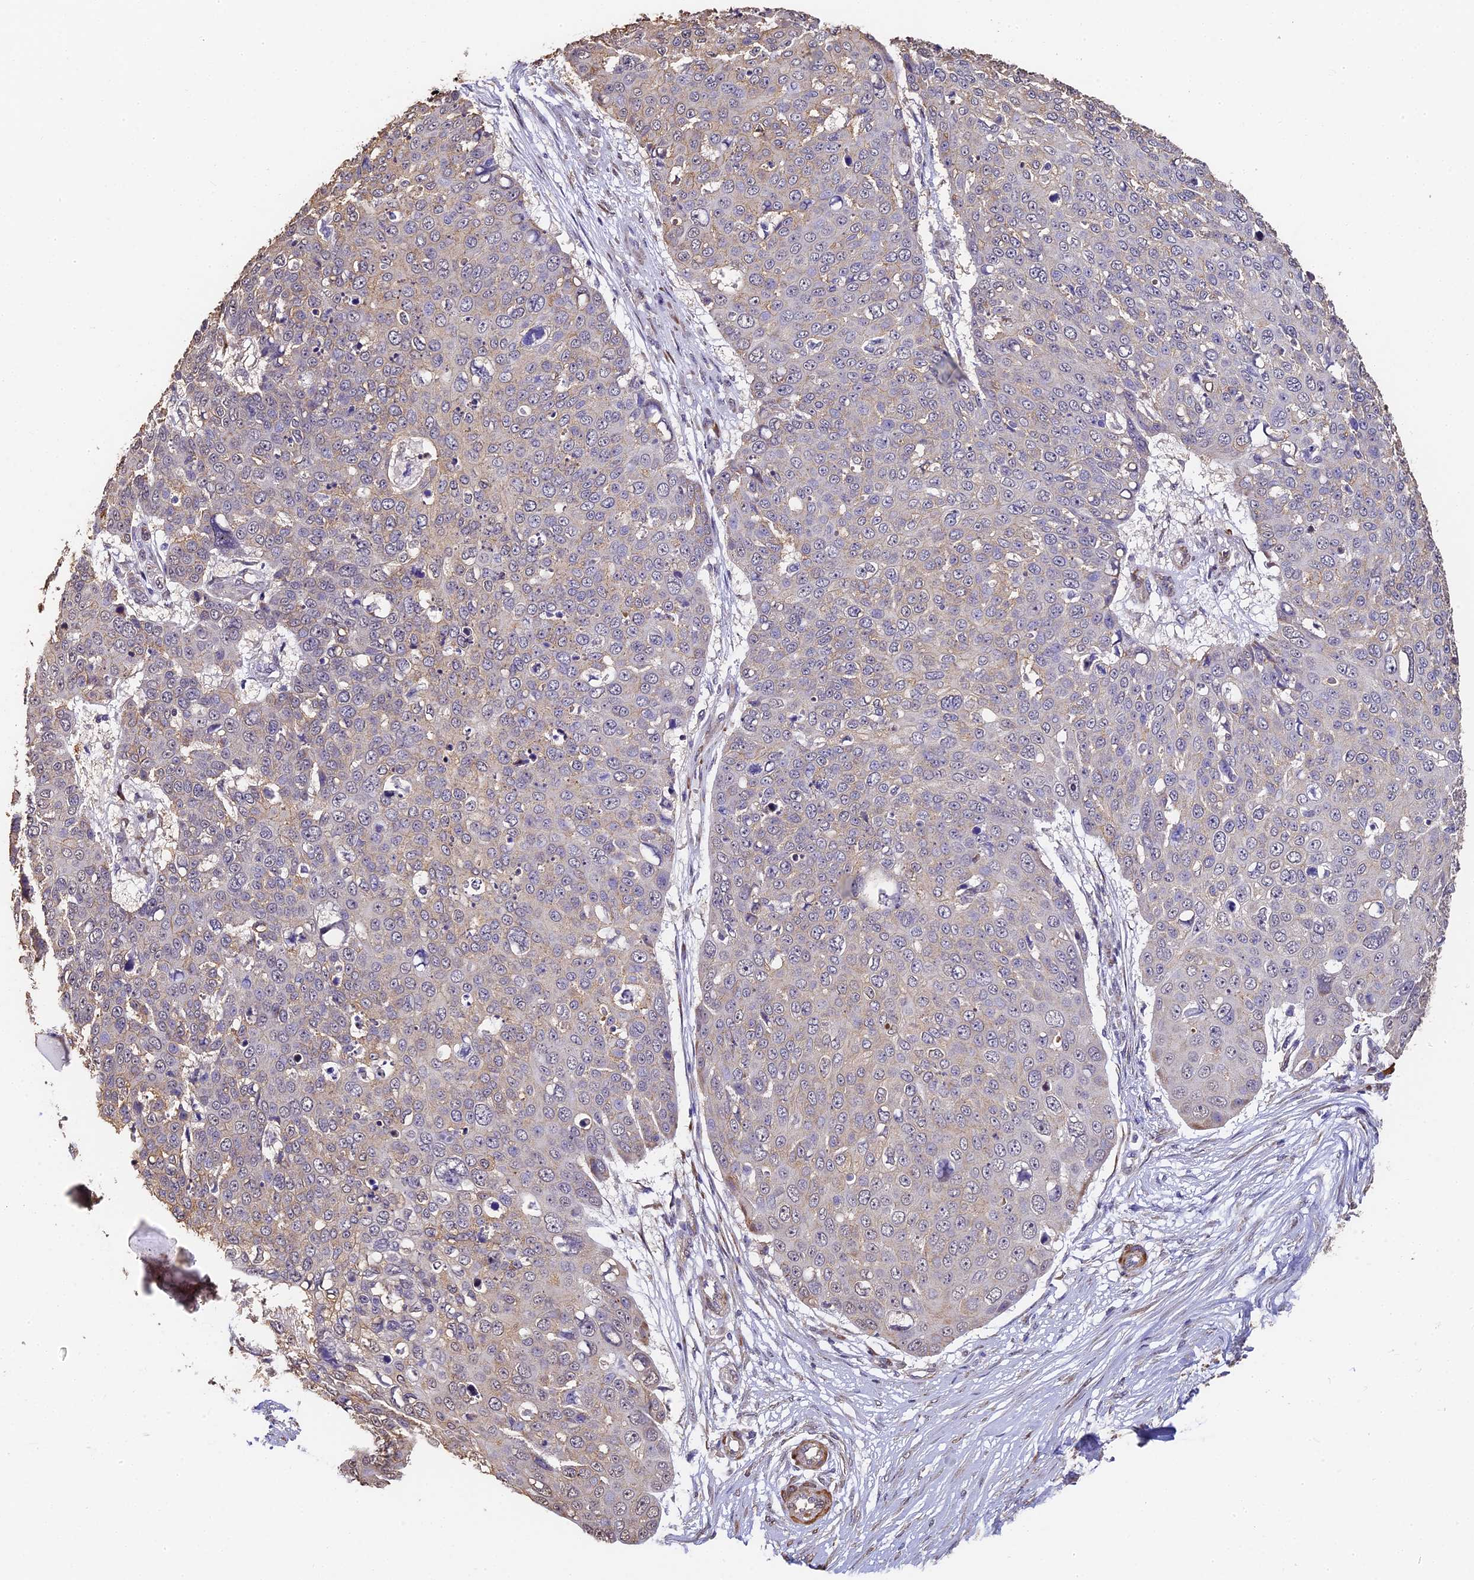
{"staining": {"intensity": "weak", "quantity": "<25%", "location": "cytoplasmic/membranous"}, "tissue": "skin cancer", "cell_type": "Tumor cells", "image_type": "cancer", "snomed": [{"axis": "morphology", "description": "Squamous cell carcinoma, NOS"}, {"axis": "topography", "description": "Skin"}], "caption": "Immunohistochemistry image of human skin cancer stained for a protein (brown), which shows no positivity in tumor cells. The staining is performed using DAB brown chromogen with nuclei counter-stained in using hematoxylin.", "gene": "SLC11A1", "patient": {"sex": "male", "age": 71}}